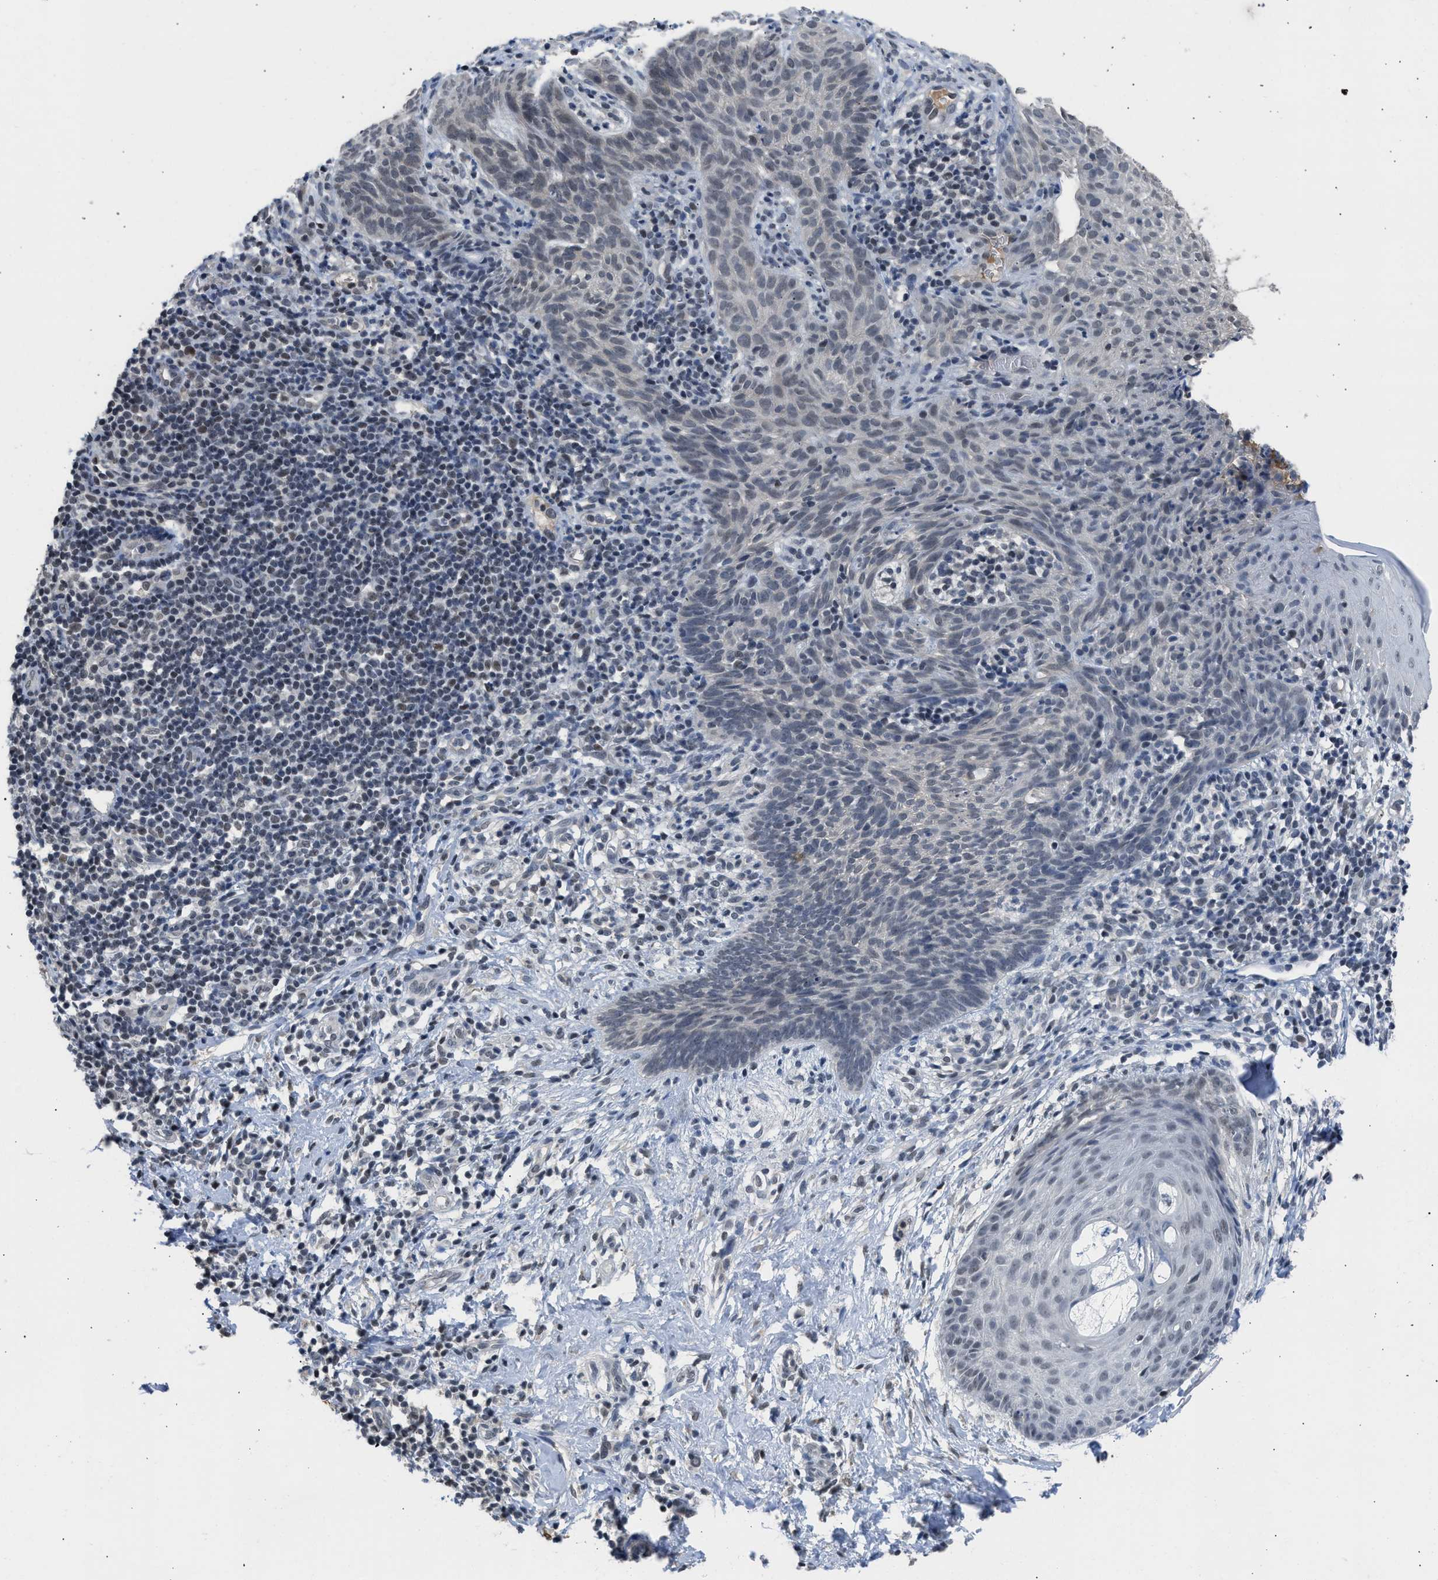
{"staining": {"intensity": "weak", "quantity": "<25%", "location": "nuclear"}, "tissue": "skin cancer", "cell_type": "Tumor cells", "image_type": "cancer", "snomed": [{"axis": "morphology", "description": "Basal cell carcinoma"}, {"axis": "topography", "description": "Skin"}], "caption": "Human skin cancer (basal cell carcinoma) stained for a protein using immunohistochemistry displays no staining in tumor cells.", "gene": "TERF2IP", "patient": {"sex": "male", "age": 60}}